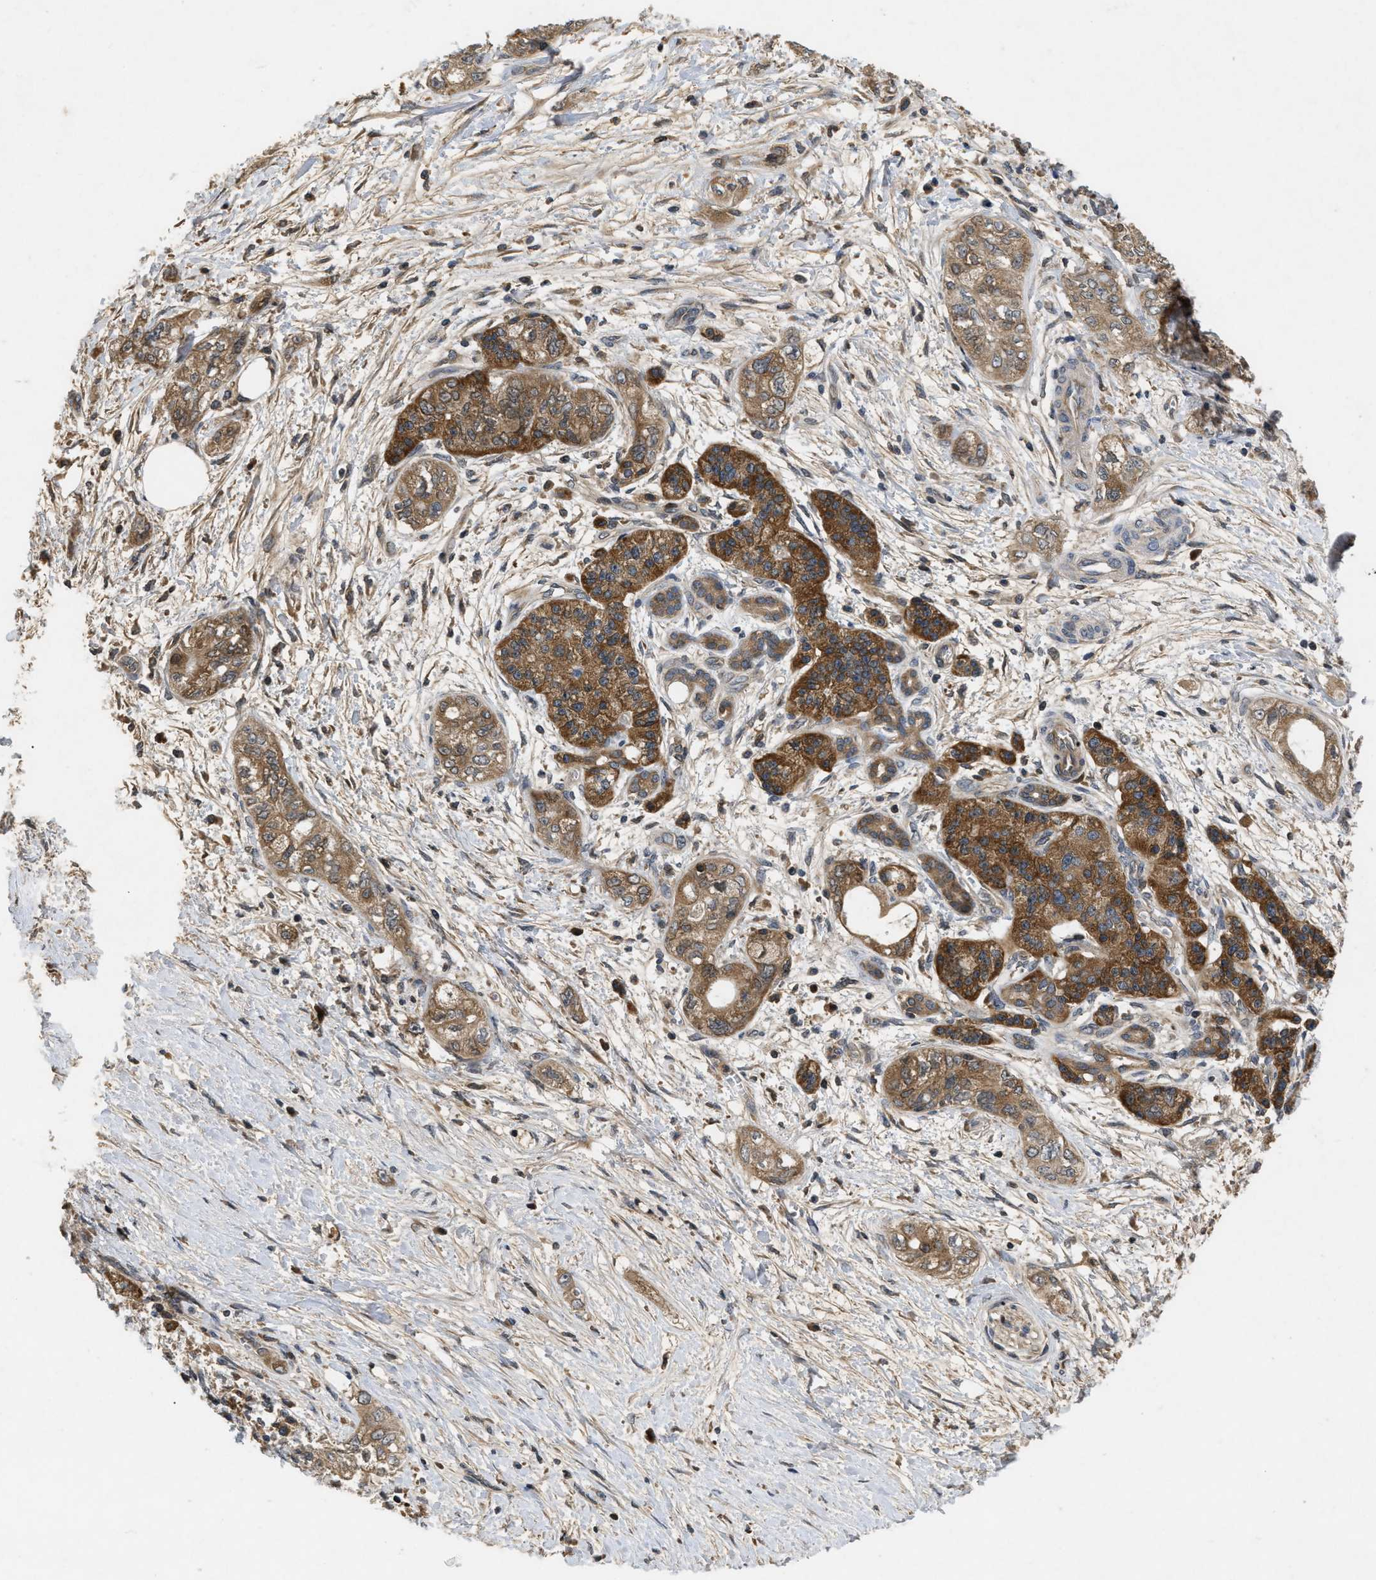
{"staining": {"intensity": "moderate", "quantity": ">75%", "location": "cytoplasmic/membranous"}, "tissue": "pancreatic cancer", "cell_type": "Tumor cells", "image_type": "cancer", "snomed": [{"axis": "morphology", "description": "Adenocarcinoma, NOS"}, {"axis": "topography", "description": "Pancreas"}], "caption": "Immunohistochemical staining of human pancreatic cancer shows medium levels of moderate cytoplasmic/membranous positivity in about >75% of tumor cells.", "gene": "RAB2A", "patient": {"sex": "male", "age": 70}}